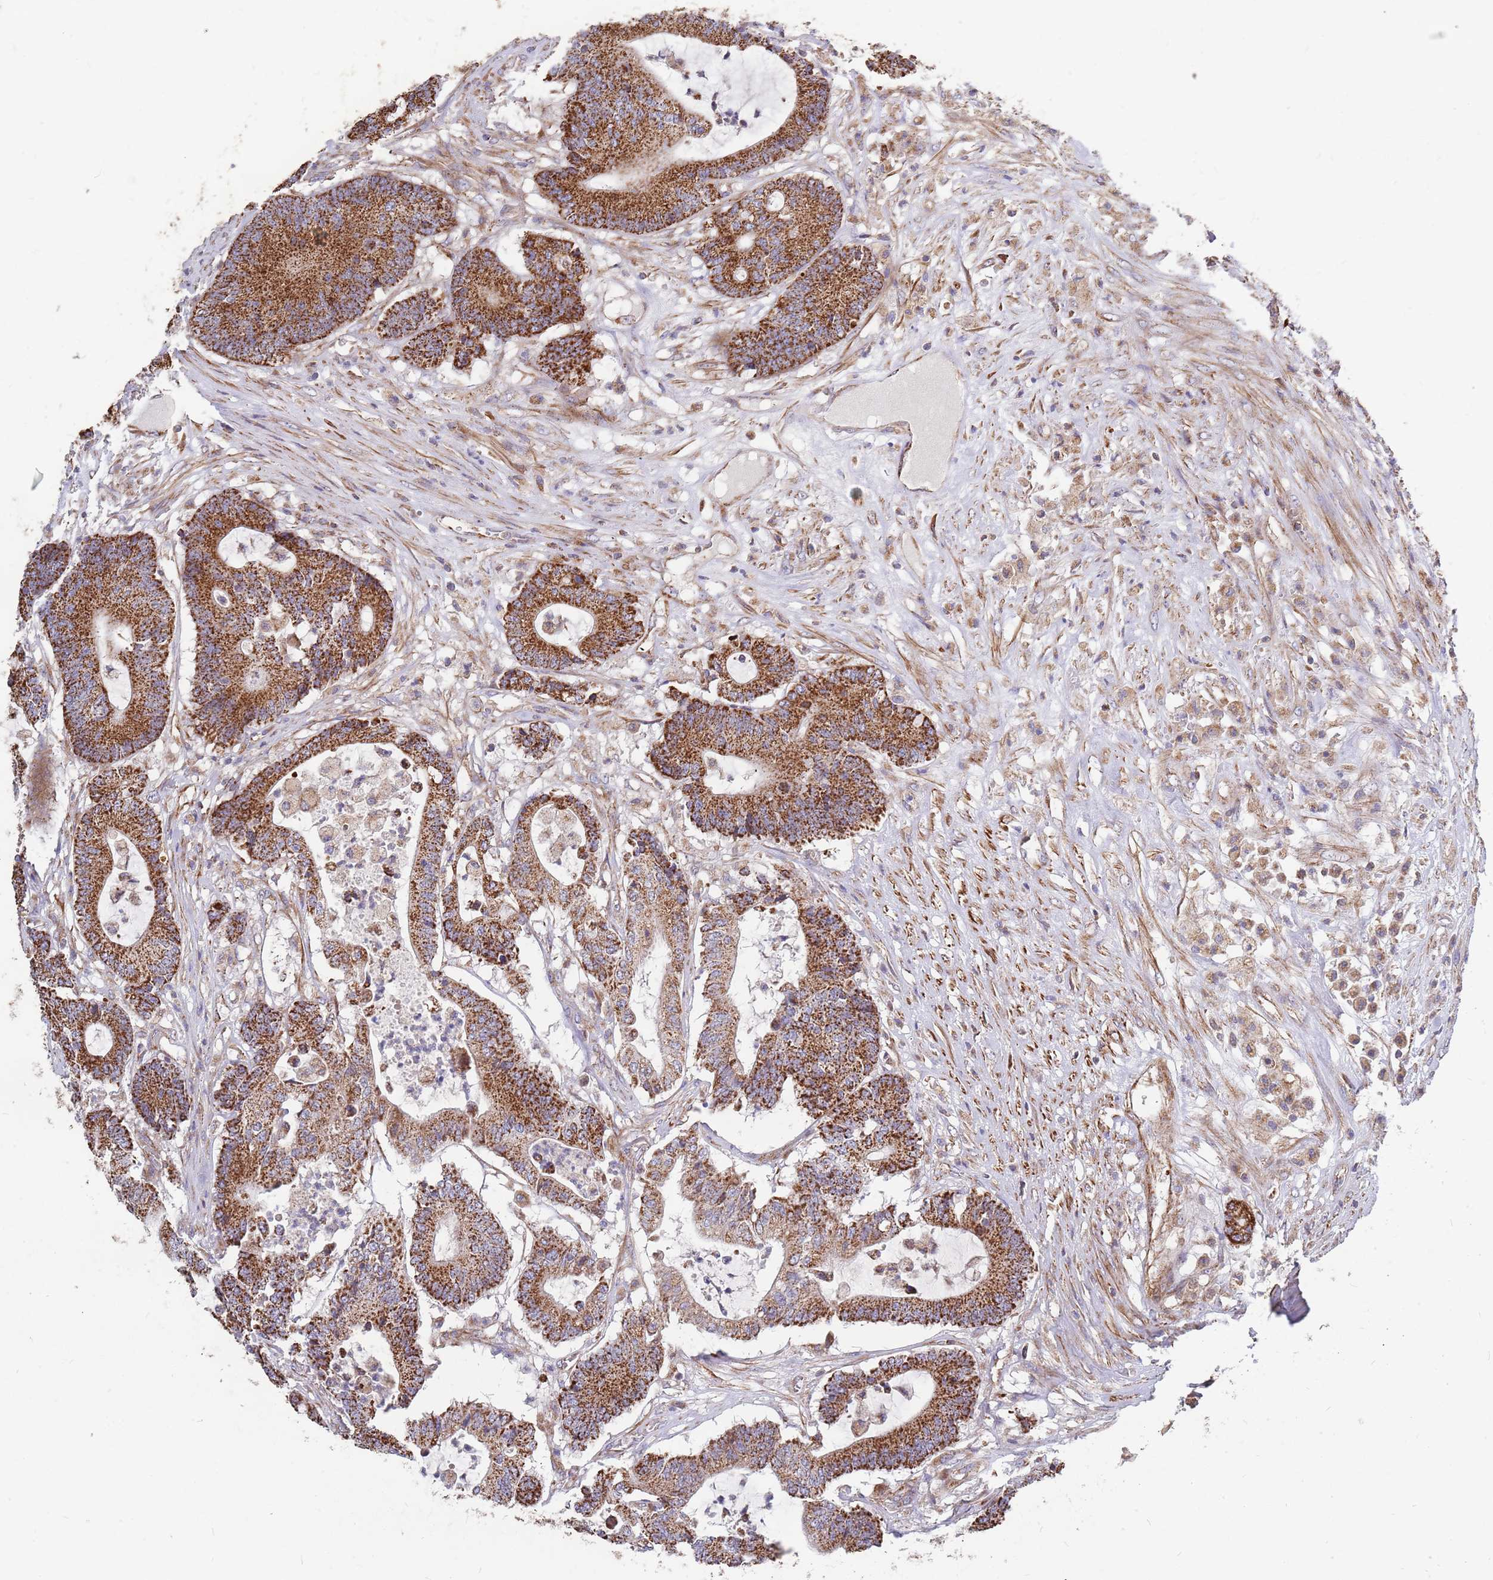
{"staining": {"intensity": "strong", "quantity": ">75%", "location": "cytoplasmic/membranous"}, "tissue": "colorectal cancer", "cell_type": "Tumor cells", "image_type": "cancer", "snomed": [{"axis": "morphology", "description": "Adenocarcinoma, NOS"}, {"axis": "topography", "description": "Colon"}], "caption": "Adenocarcinoma (colorectal) stained with DAB (3,3'-diaminobenzidine) IHC shows high levels of strong cytoplasmic/membranous expression in approximately >75% of tumor cells.", "gene": "WDFY3", "patient": {"sex": "female", "age": 84}}